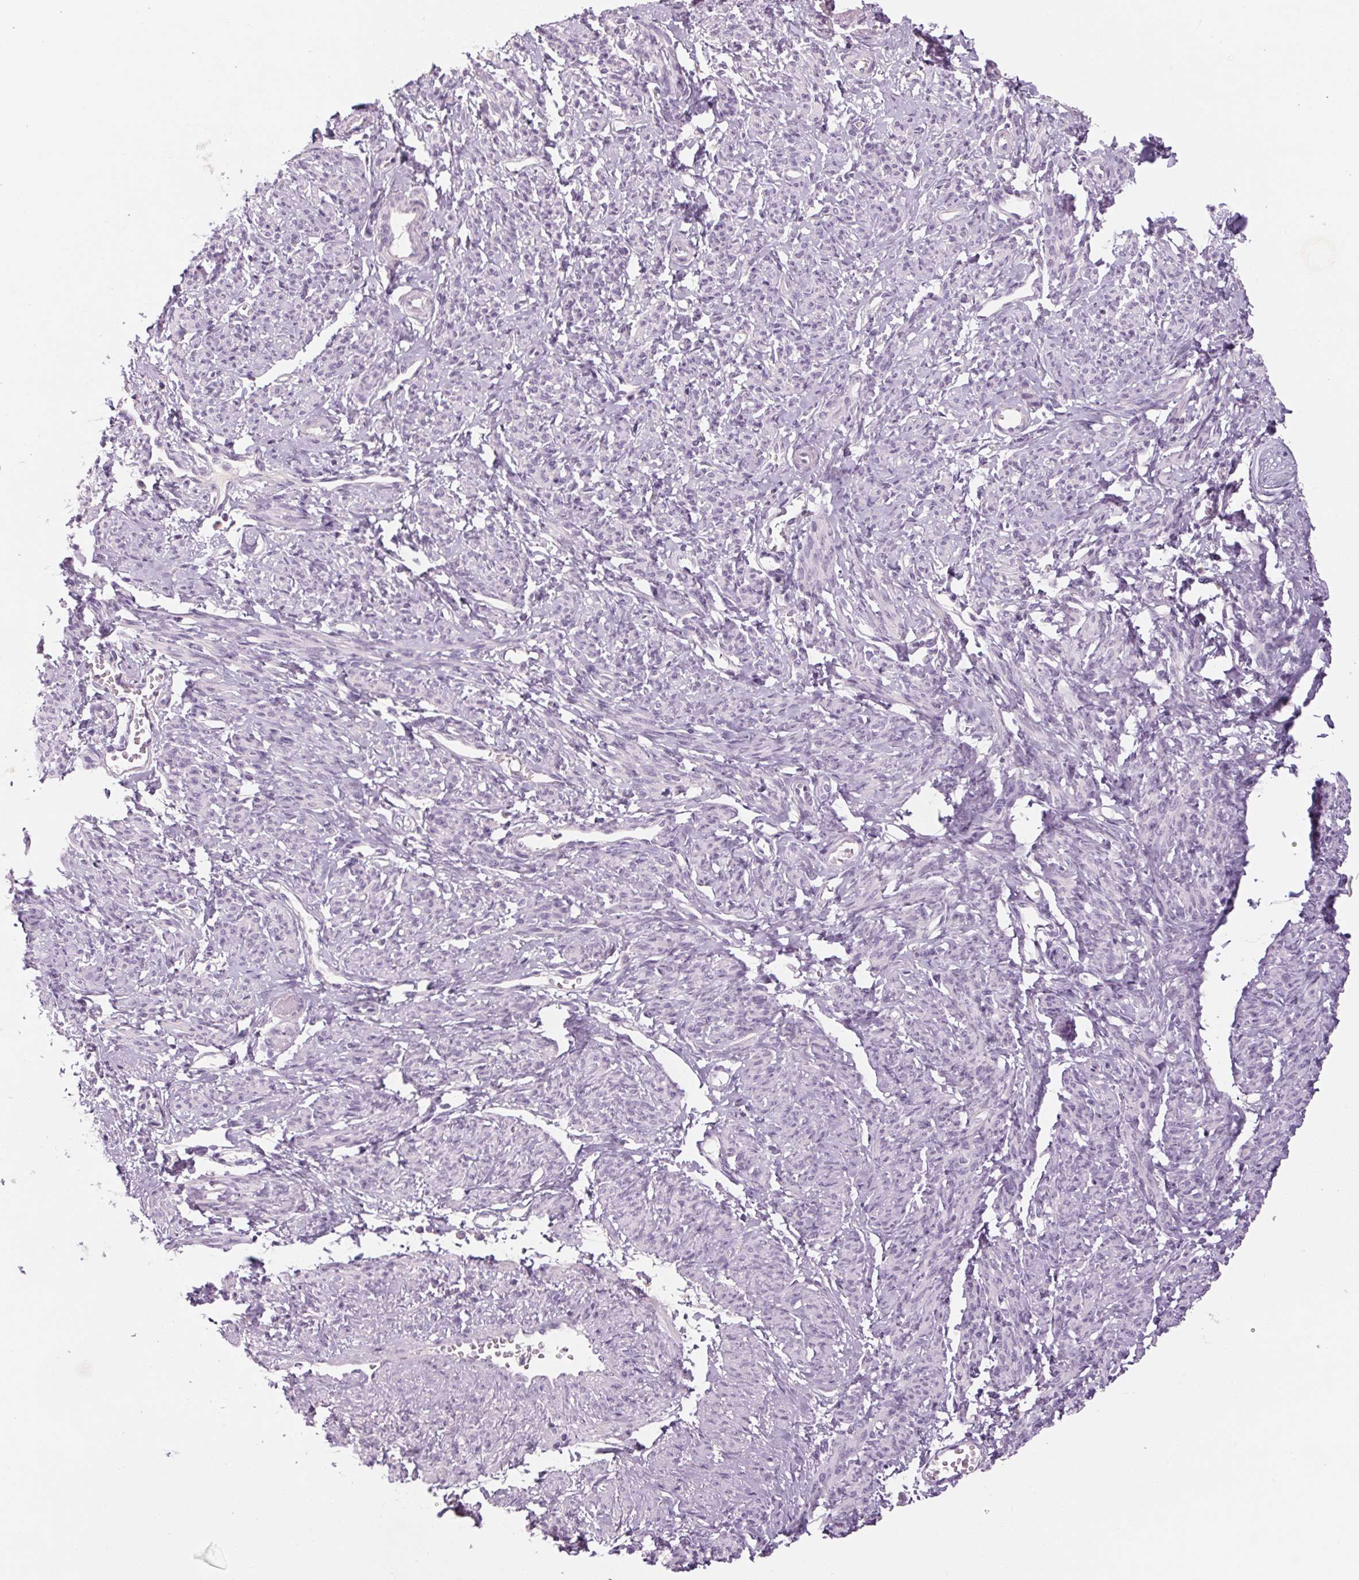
{"staining": {"intensity": "negative", "quantity": "none", "location": "none"}, "tissue": "smooth muscle", "cell_type": "Smooth muscle cells", "image_type": "normal", "snomed": [{"axis": "morphology", "description": "Normal tissue, NOS"}, {"axis": "topography", "description": "Smooth muscle"}], "caption": "Immunohistochemistry (IHC) of benign smooth muscle exhibits no expression in smooth muscle cells.", "gene": "RPTN", "patient": {"sex": "female", "age": 65}}